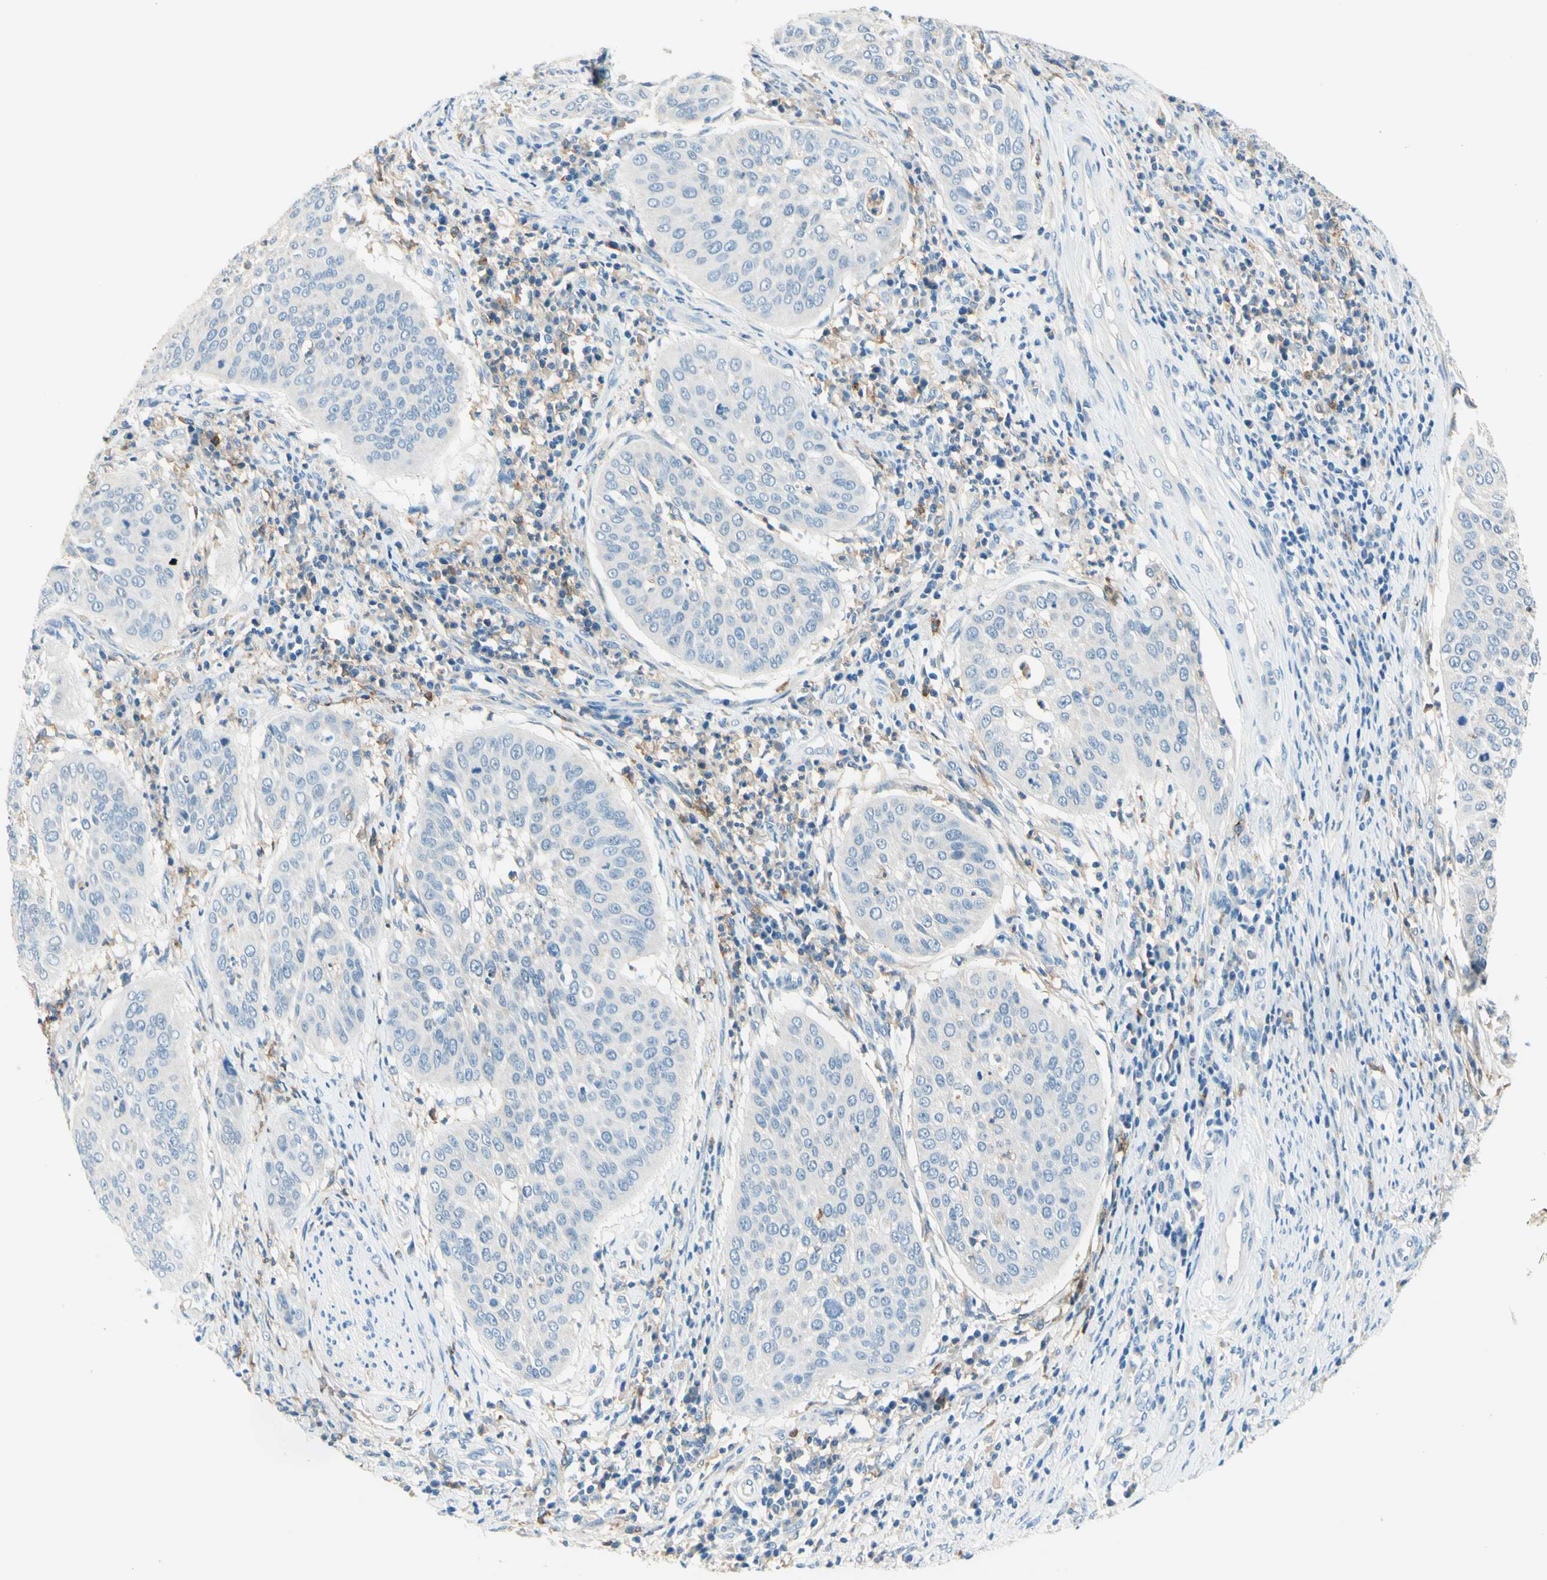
{"staining": {"intensity": "negative", "quantity": "none", "location": "none"}, "tissue": "cervical cancer", "cell_type": "Tumor cells", "image_type": "cancer", "snomed": [{"axis": "morphology", "description": "Normal tissue, NOS"}, {"axis": "morphology", "description": "Squamous cell carcinoma, NOS"}, {"axis": "topography", "description": "Cervix"}], "caption": "The photomicrograph displays no staining of tumor cells in cervical squamous cell carcinoma.", "gene": "SIGLEC9", "patient": {"sex": "female", "age": 39}}